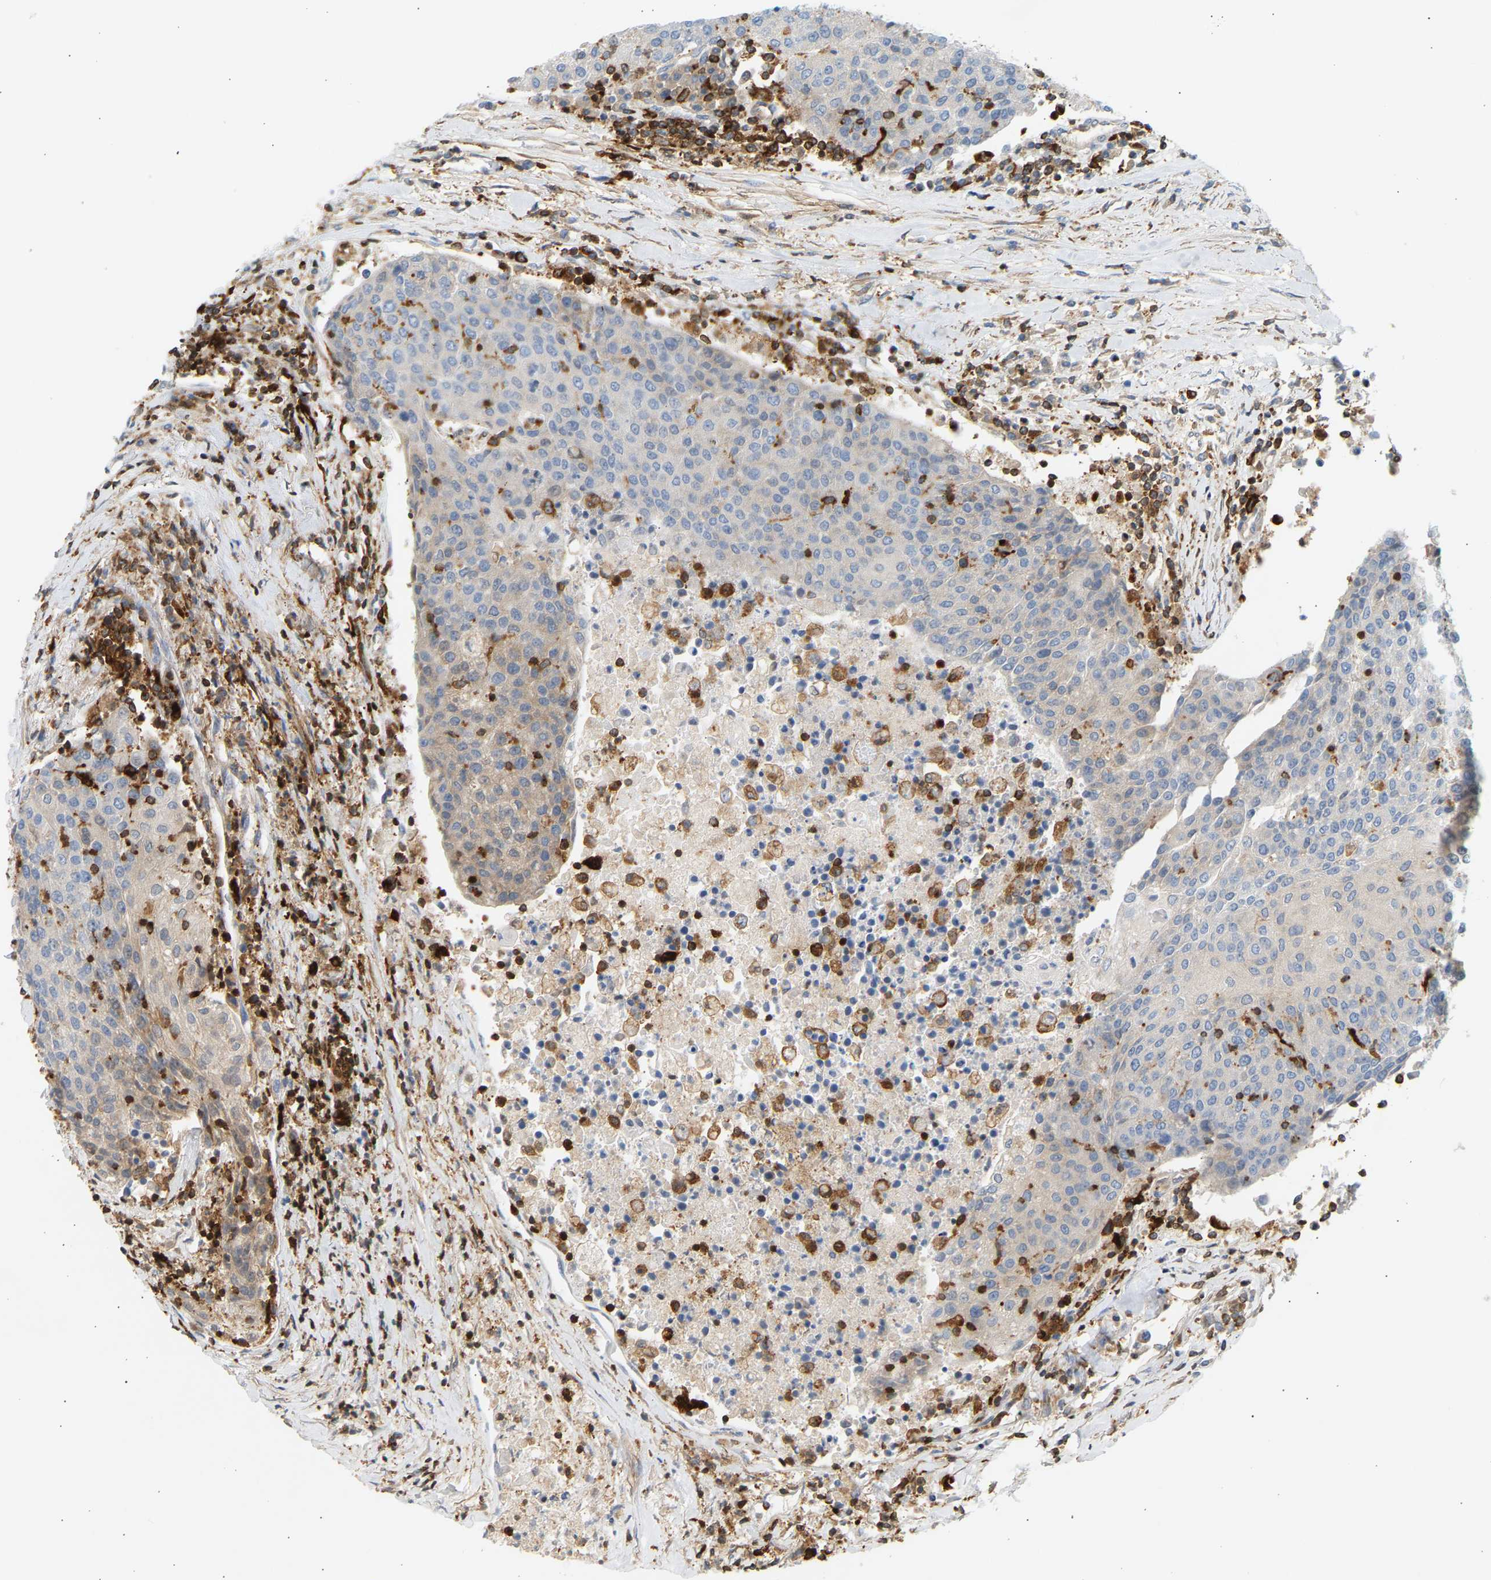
{"staining": {"intensity": "negative", "quantity": "none", "location": "none"}, "tissue": "urothelial cancer", "cell_type": "Tumor cells", "image_type": "cancer", "snomed": [{"axis": "morphology", "description": "Urothelial carcinoma, High grade"}, {"axis": "topography", "description": "Urinary bladder"}], "caption": "There is no significant expression in tumor cells of urothelial carcinoma (high-grade).", "gene": "FNBP1", "patient": {"sex": "female", "age": 85}}